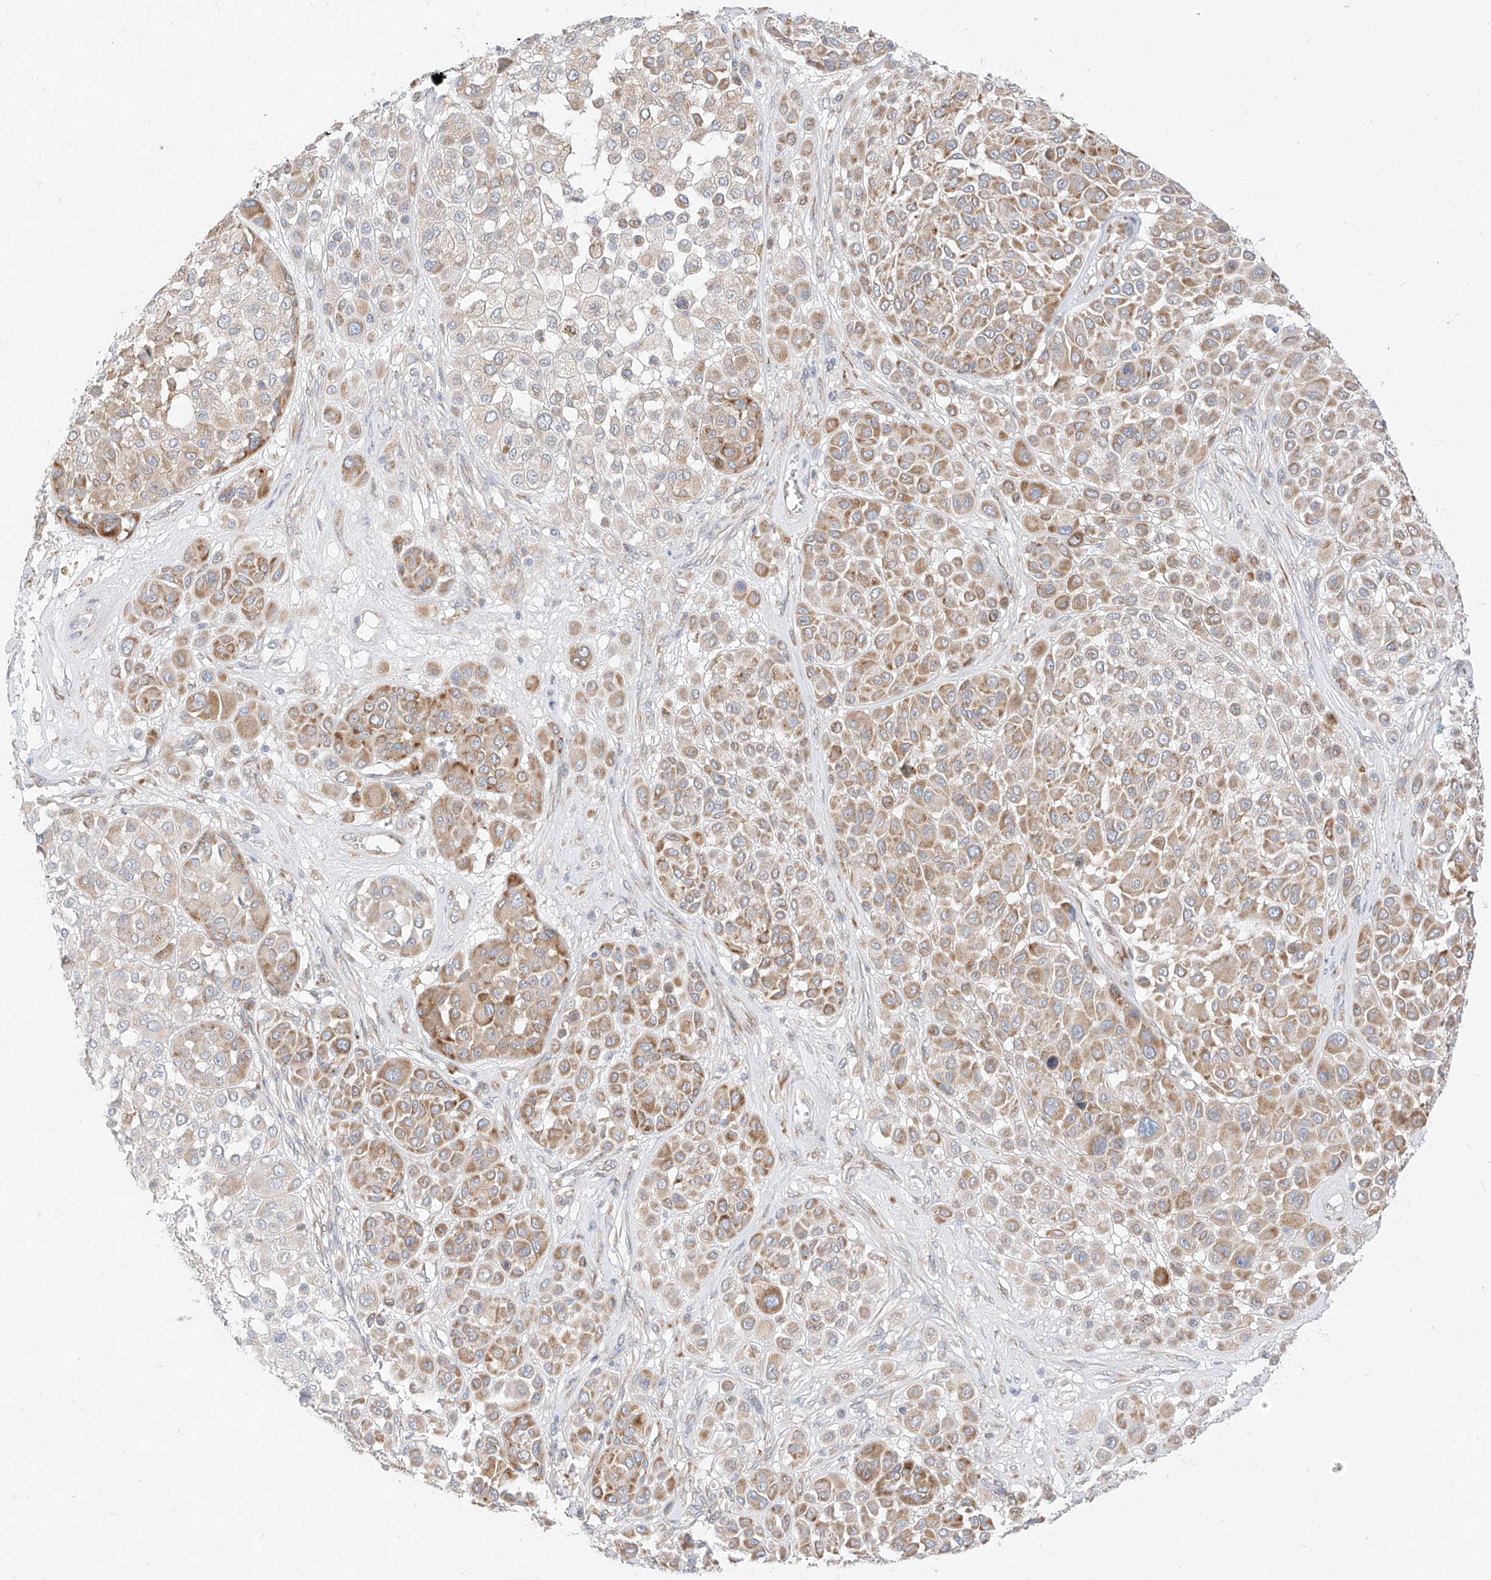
{"staining": {"intensity": "moderate", "quantity": "25%-75%", "location": "cytoplasmic/membranous"}, "tissue": "melanoma", "cell_type": "Tumor cells", "image_type": "cancer", "snomed": [{"axis": "morphology", "description": "Malignant melanoma, Metastatic site"}, {"axis": "topography", "description": "Soft tissue"}], "caption": "Moderate cytoplasmic/membranous expression is present in approximately 25%-75% of tumor cells in malignant melanoma (metastatic site).", "gene": "STT3A", "patient": {"sex": "male", "age": 41}}